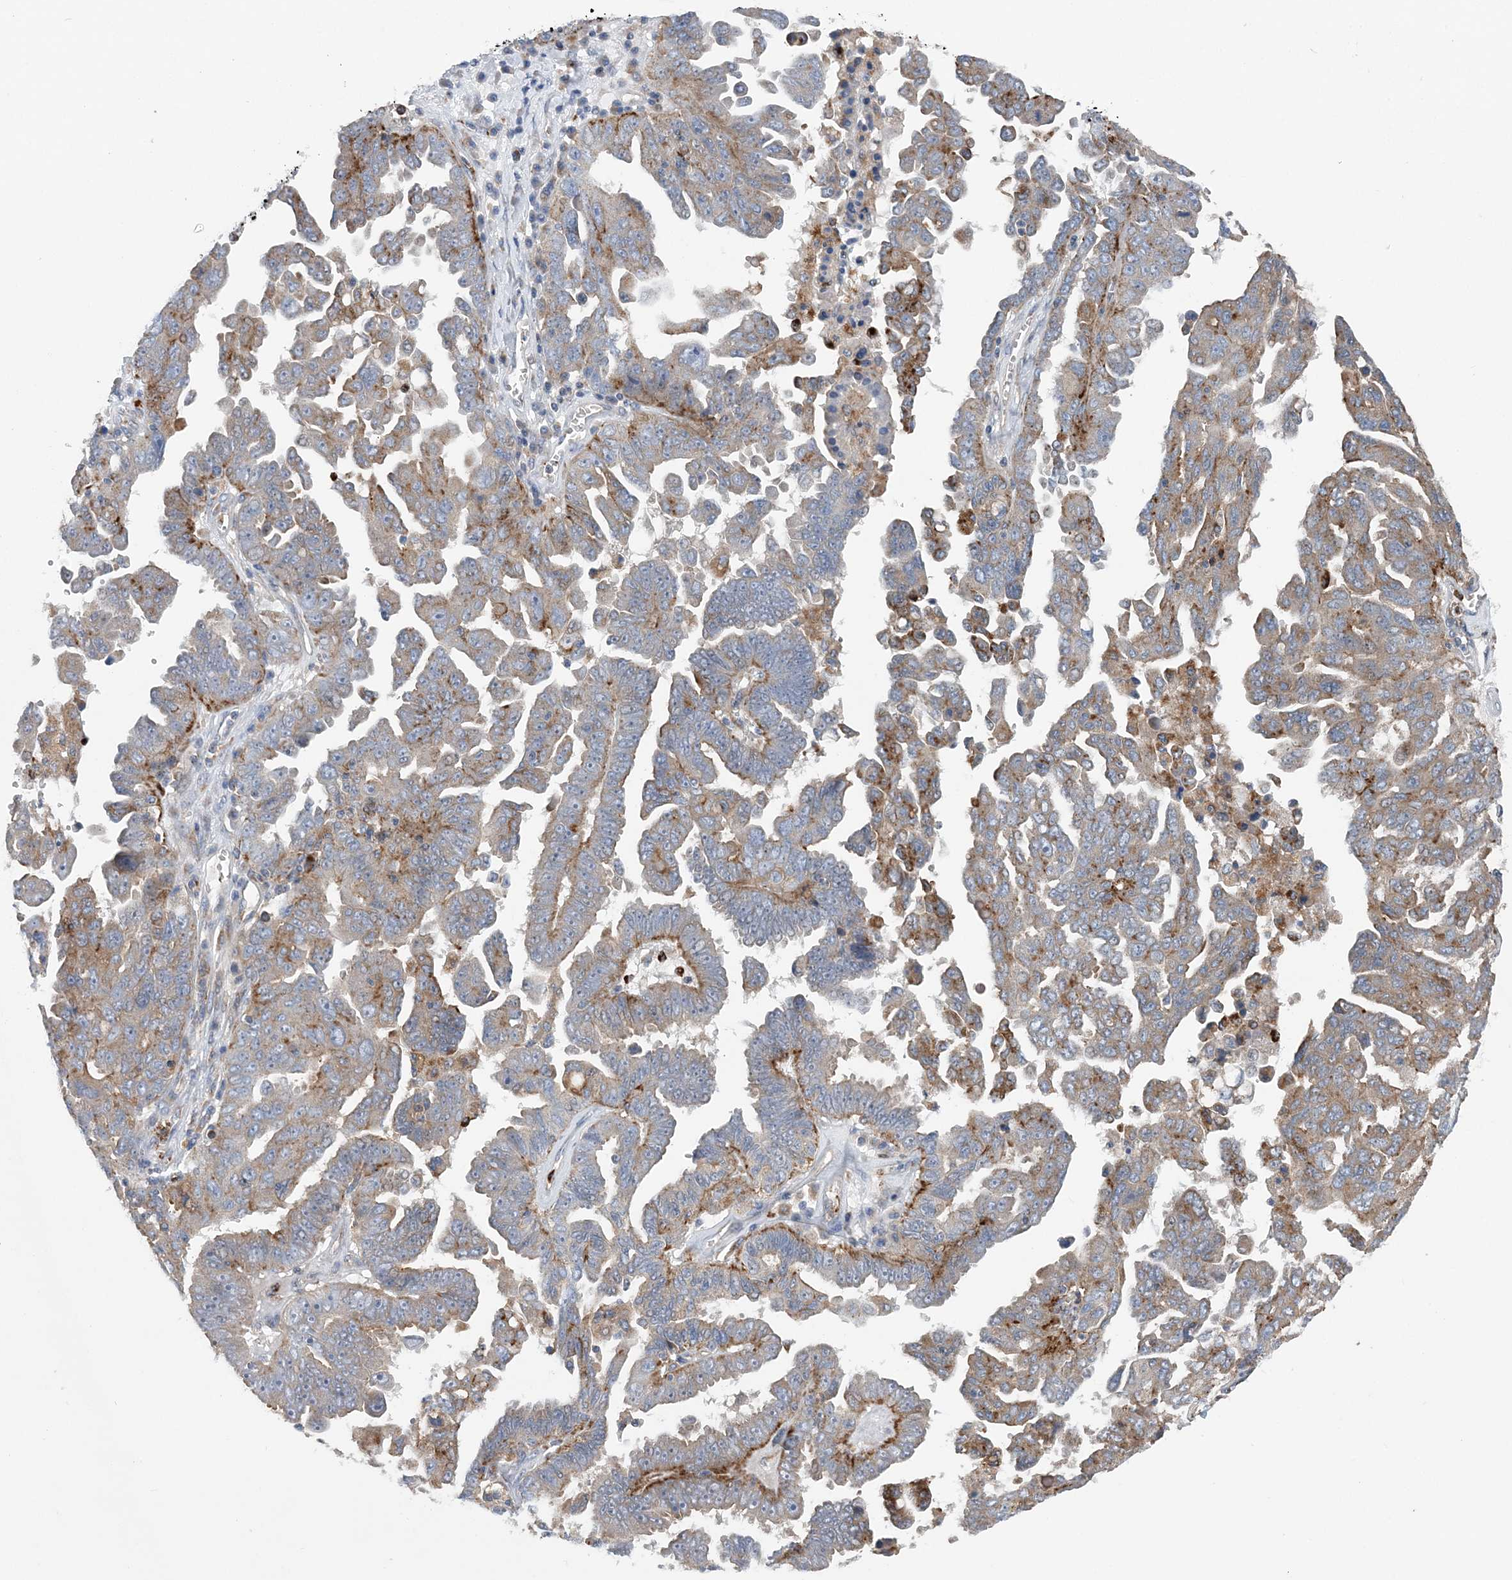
{"staining": {"intensity": "moderate", "quantity": "25%-75%", "location": "cytoplasmic/membranous"}, "tissue": "ovarian cancer", "cell_type": "Tumor cells", "image_type": "cancer", "snomed": [{"axis": "morphology", "description": "Carcinoma, endometroid"}, {"axis": "topography", "description": "Ovary"}], "caption": "Tumor cells show medium levels of moderate cytoplasmic/membranous expression in approximately 25%-75% of cells in ovarian cancer.", "gene": "PTTG1IP", "patient": {"sex": "female", "age": 62}}